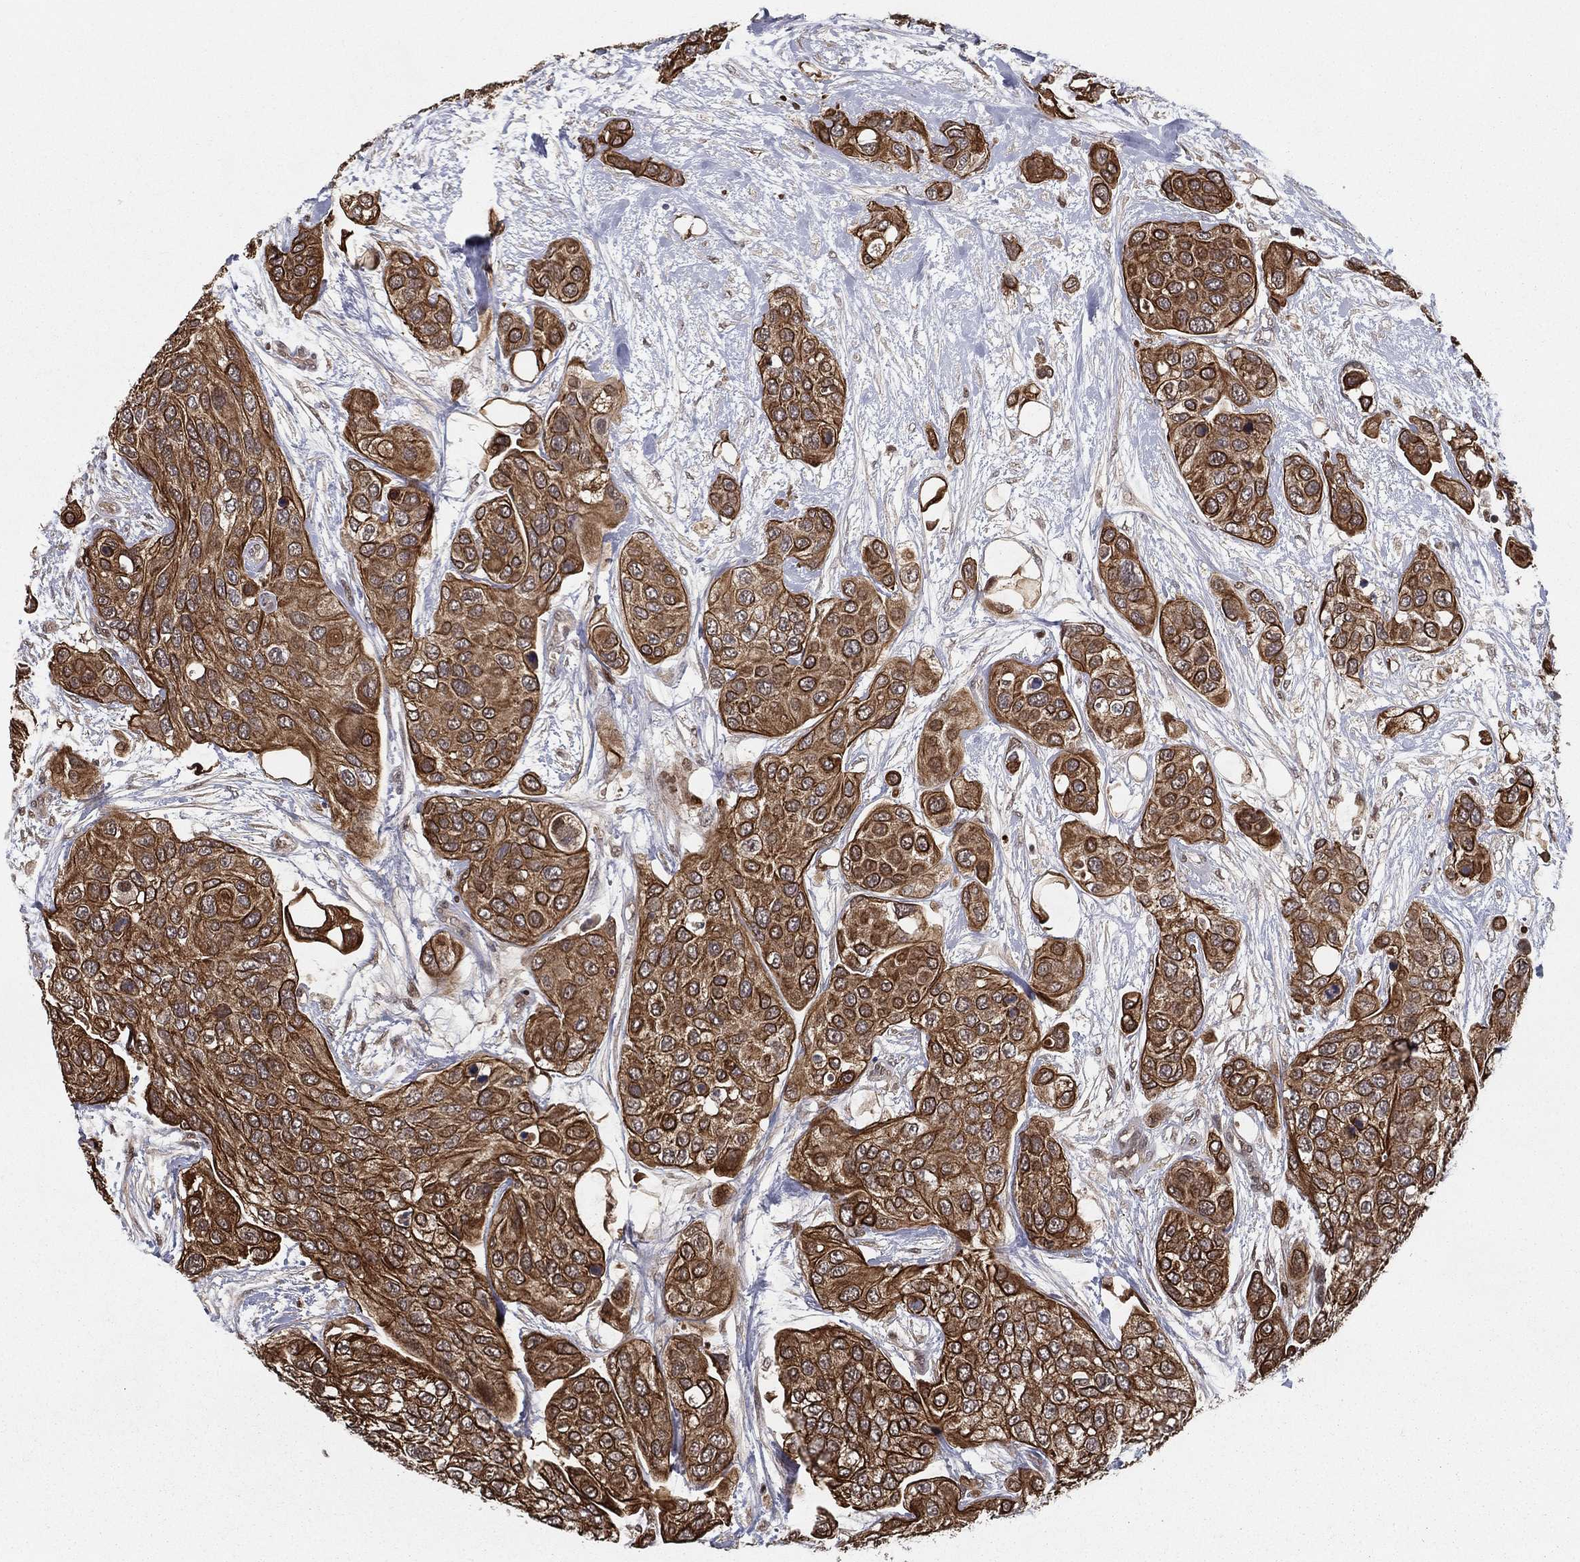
{"staining": {"intensity": "strong", "quantity": ">75%", "location": "cytoplasmic/membranous"}, "tissue": "urothelial cancer", "cell_type": "Tumor cells", "image_type": "cancer", "snomed": [{"axis": "morphology", "description": "Urothelial carcinoma, High grade"}, {"axis": "topography", "description": "Urinary bladder"}], "caption": "Immunohistochemistry of human urothelial cancer reveals high levels of strong cytoplasmic/membranous positivity in approximately >75% of tumor cells. (DAB (3,3'-diaminobenzidine) = brown stain, brightfield microscopy at high magnification).", "gene": "SLC6A6", "patient": {"sex": "male", "age": 77}}